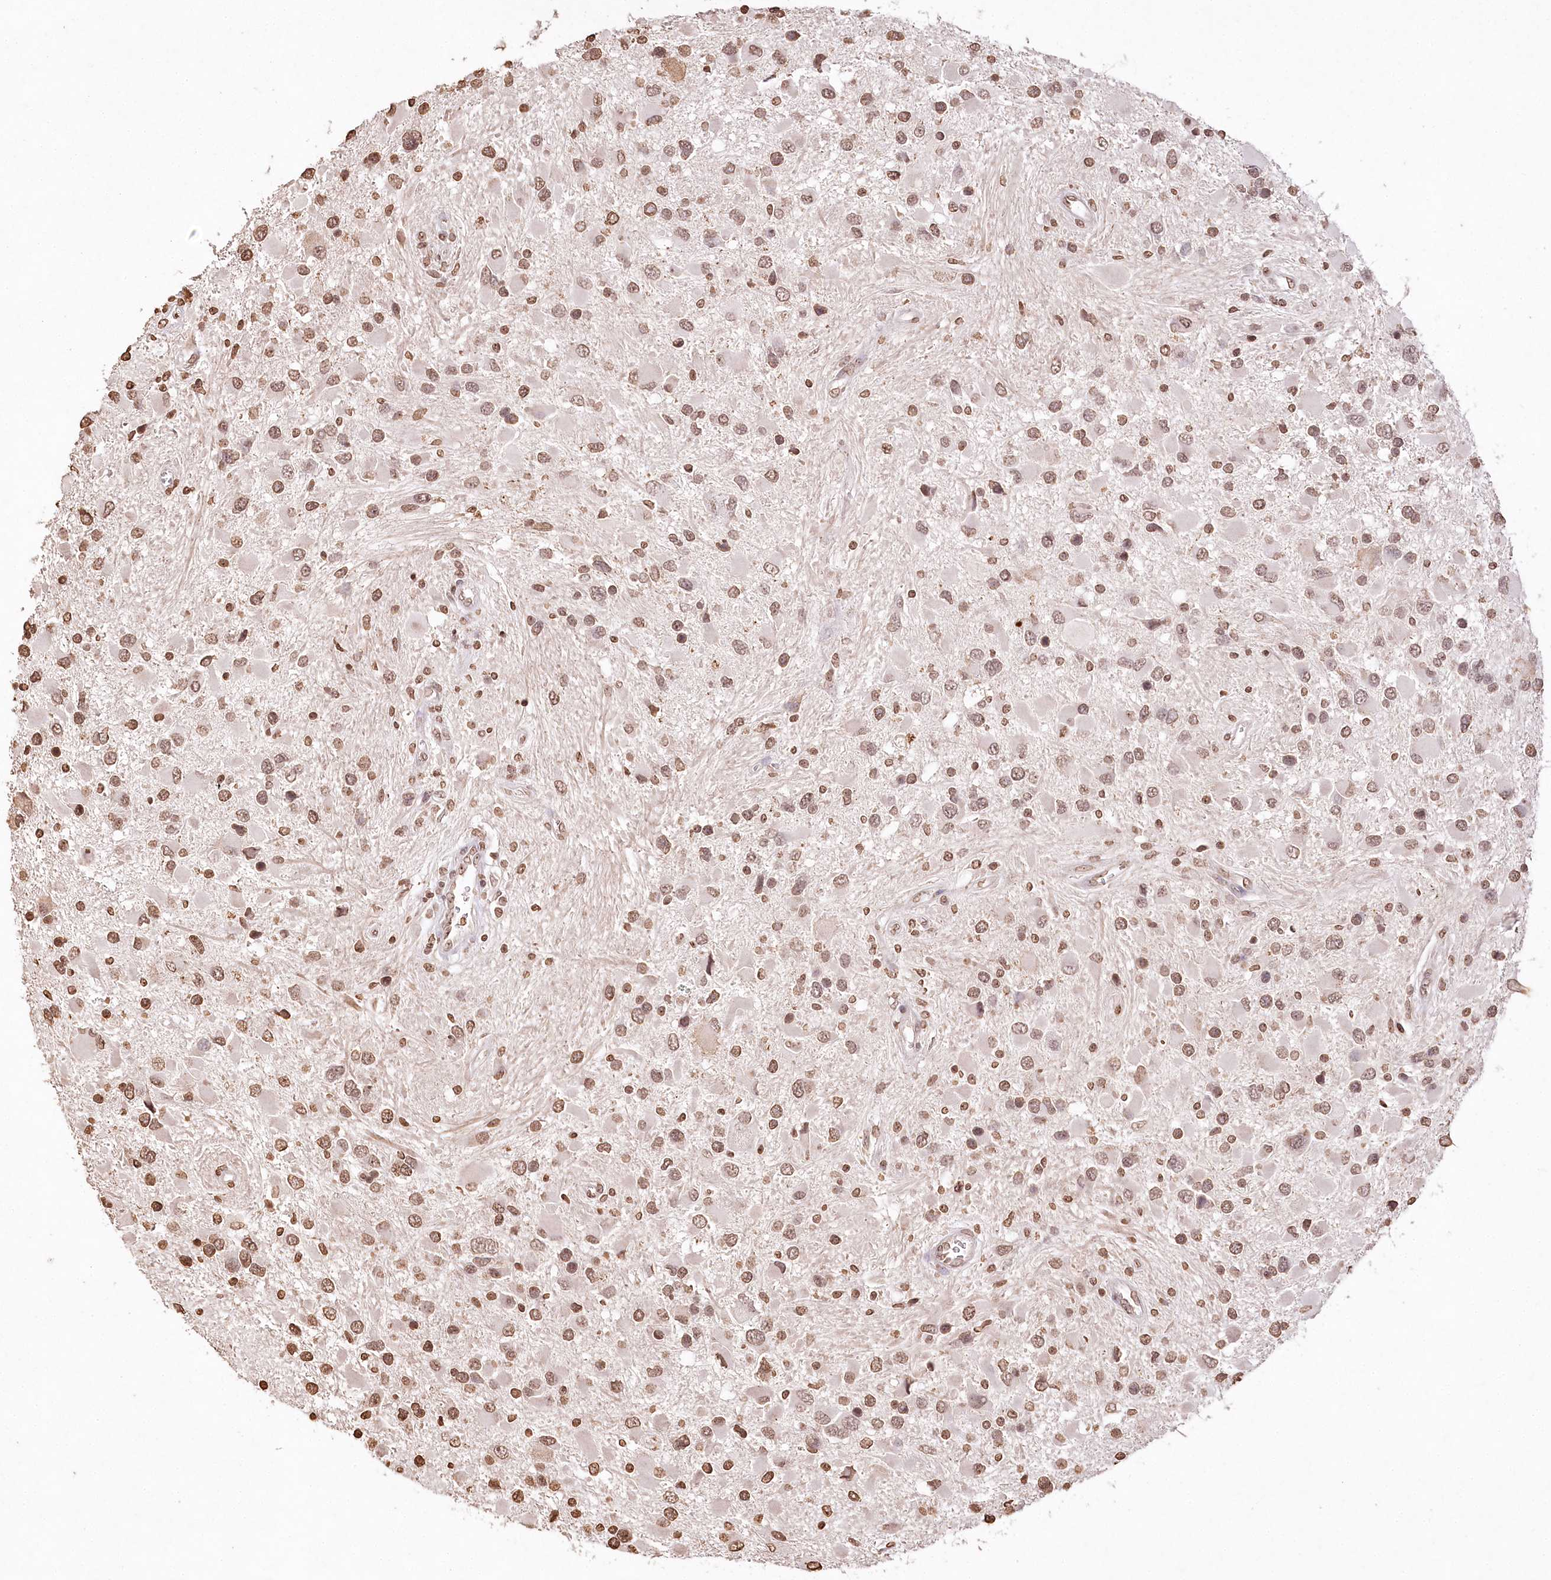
{"staining": {"intensity": "moderate", "quantity": ">75%", "location": "nuclear"}, "tissue": "glioma", "cell_type": "Tumor cells", "image_type": "cancer", "snomed": [{"axis": "morphology", "description": "Glioma, malignant, High grade"}, {"axis": "topography", "description": "Brain"}], "caption": "Moderate nuclear expression for a protein is seen in about >75% of tumor cells of glioma using immunohistochemistry.", "gene": "DMXL1", "patient": {"sex": "male", "age": 53}}